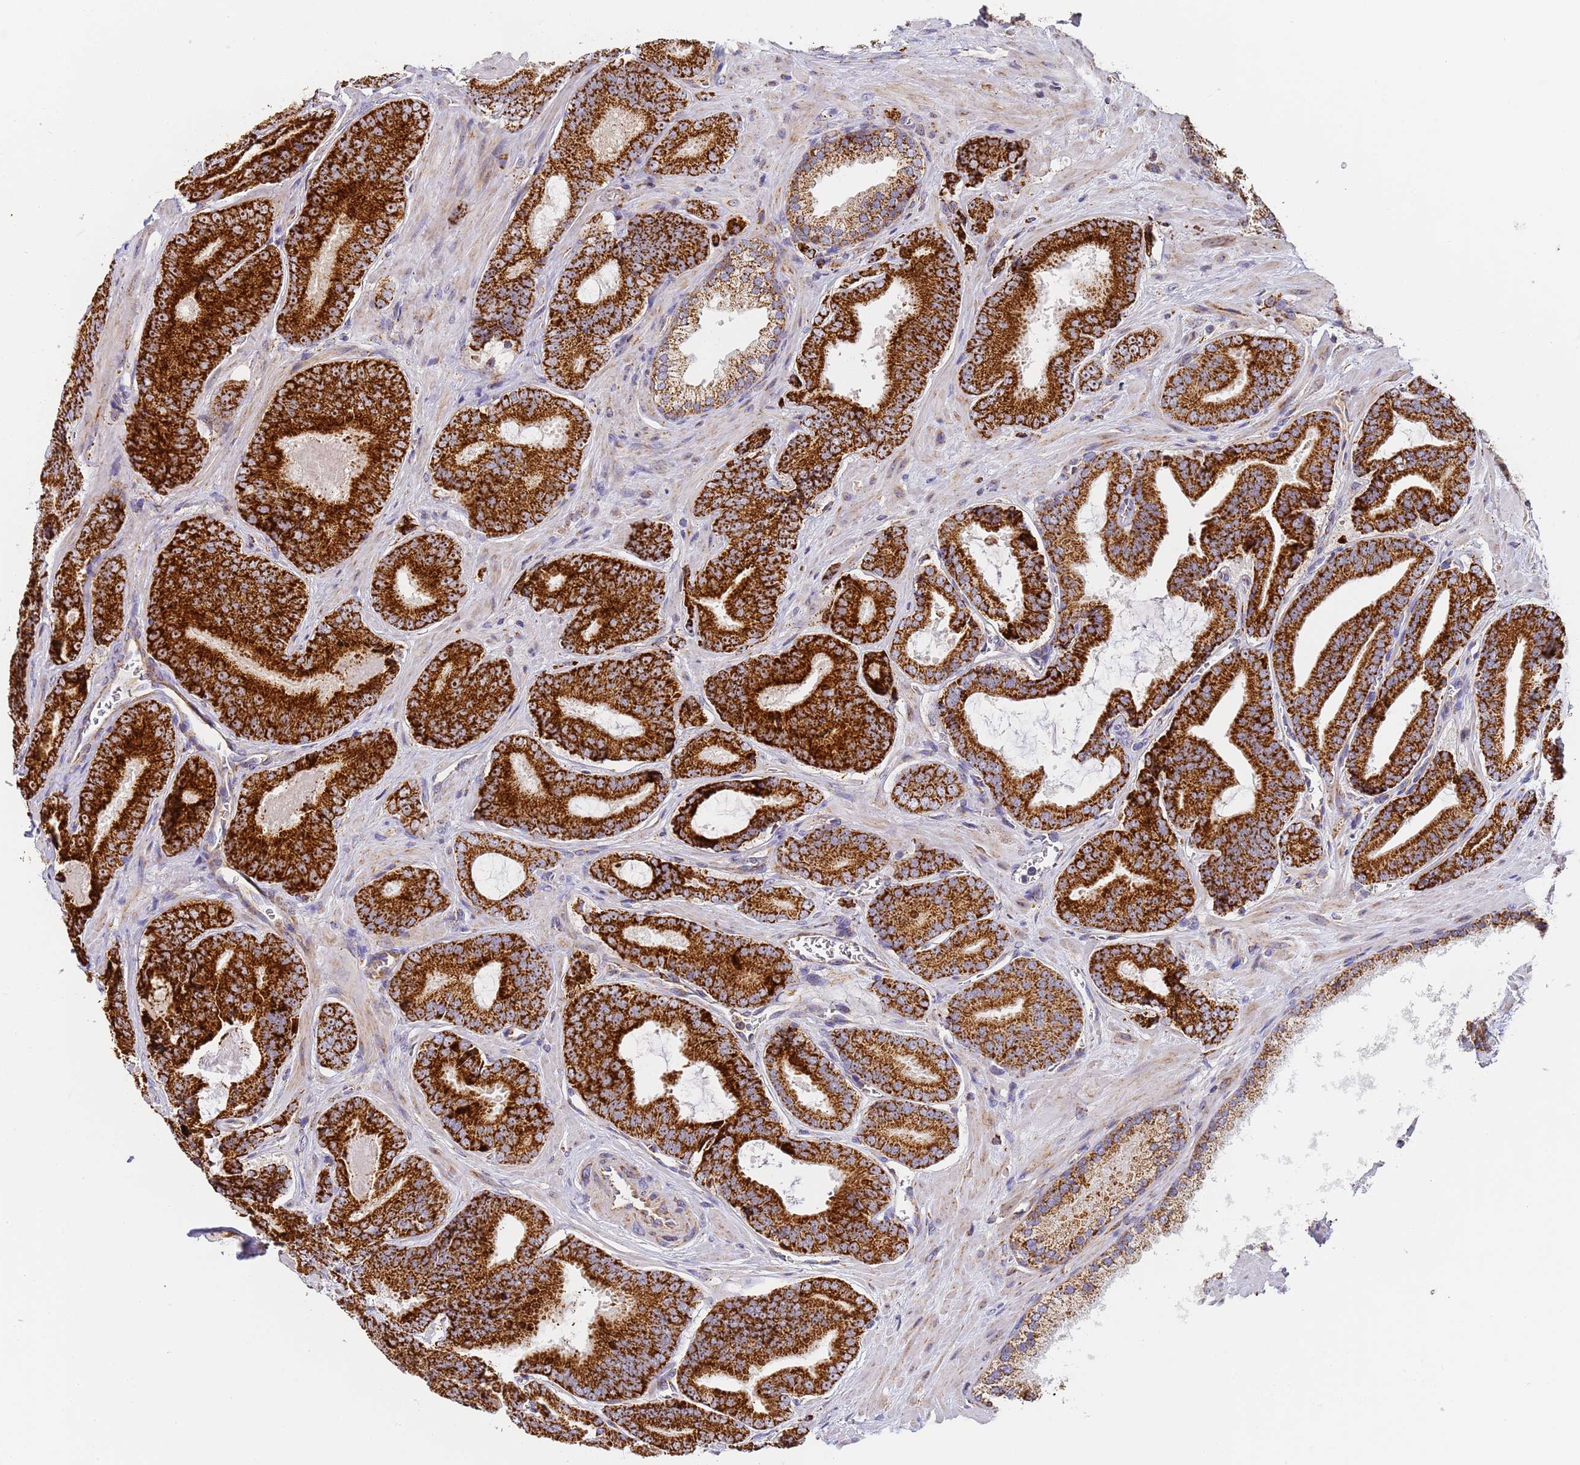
{"staining": {"intensity": "strong", "quantity": ">75%", "location": "cytoplasmic/membranous"}, "tissue": "prostate cancer", "cell_type": "Tumor cells", "image_type": "cancer", "snomed": [{"axis": "morphology", "description": "Adenocarcinoma, High grade"}, {"axis": "topography", "description": "Prostate"}], "caption": "Immunohistochemical staining of high-grade adenocarcinoma (prostate) demonstrates high levels of strong cytoplasmic/membranous staining in about >75% of tumor cells.", "gene": "FRG2C", "patient": {"sex": "male", "age": 66}}